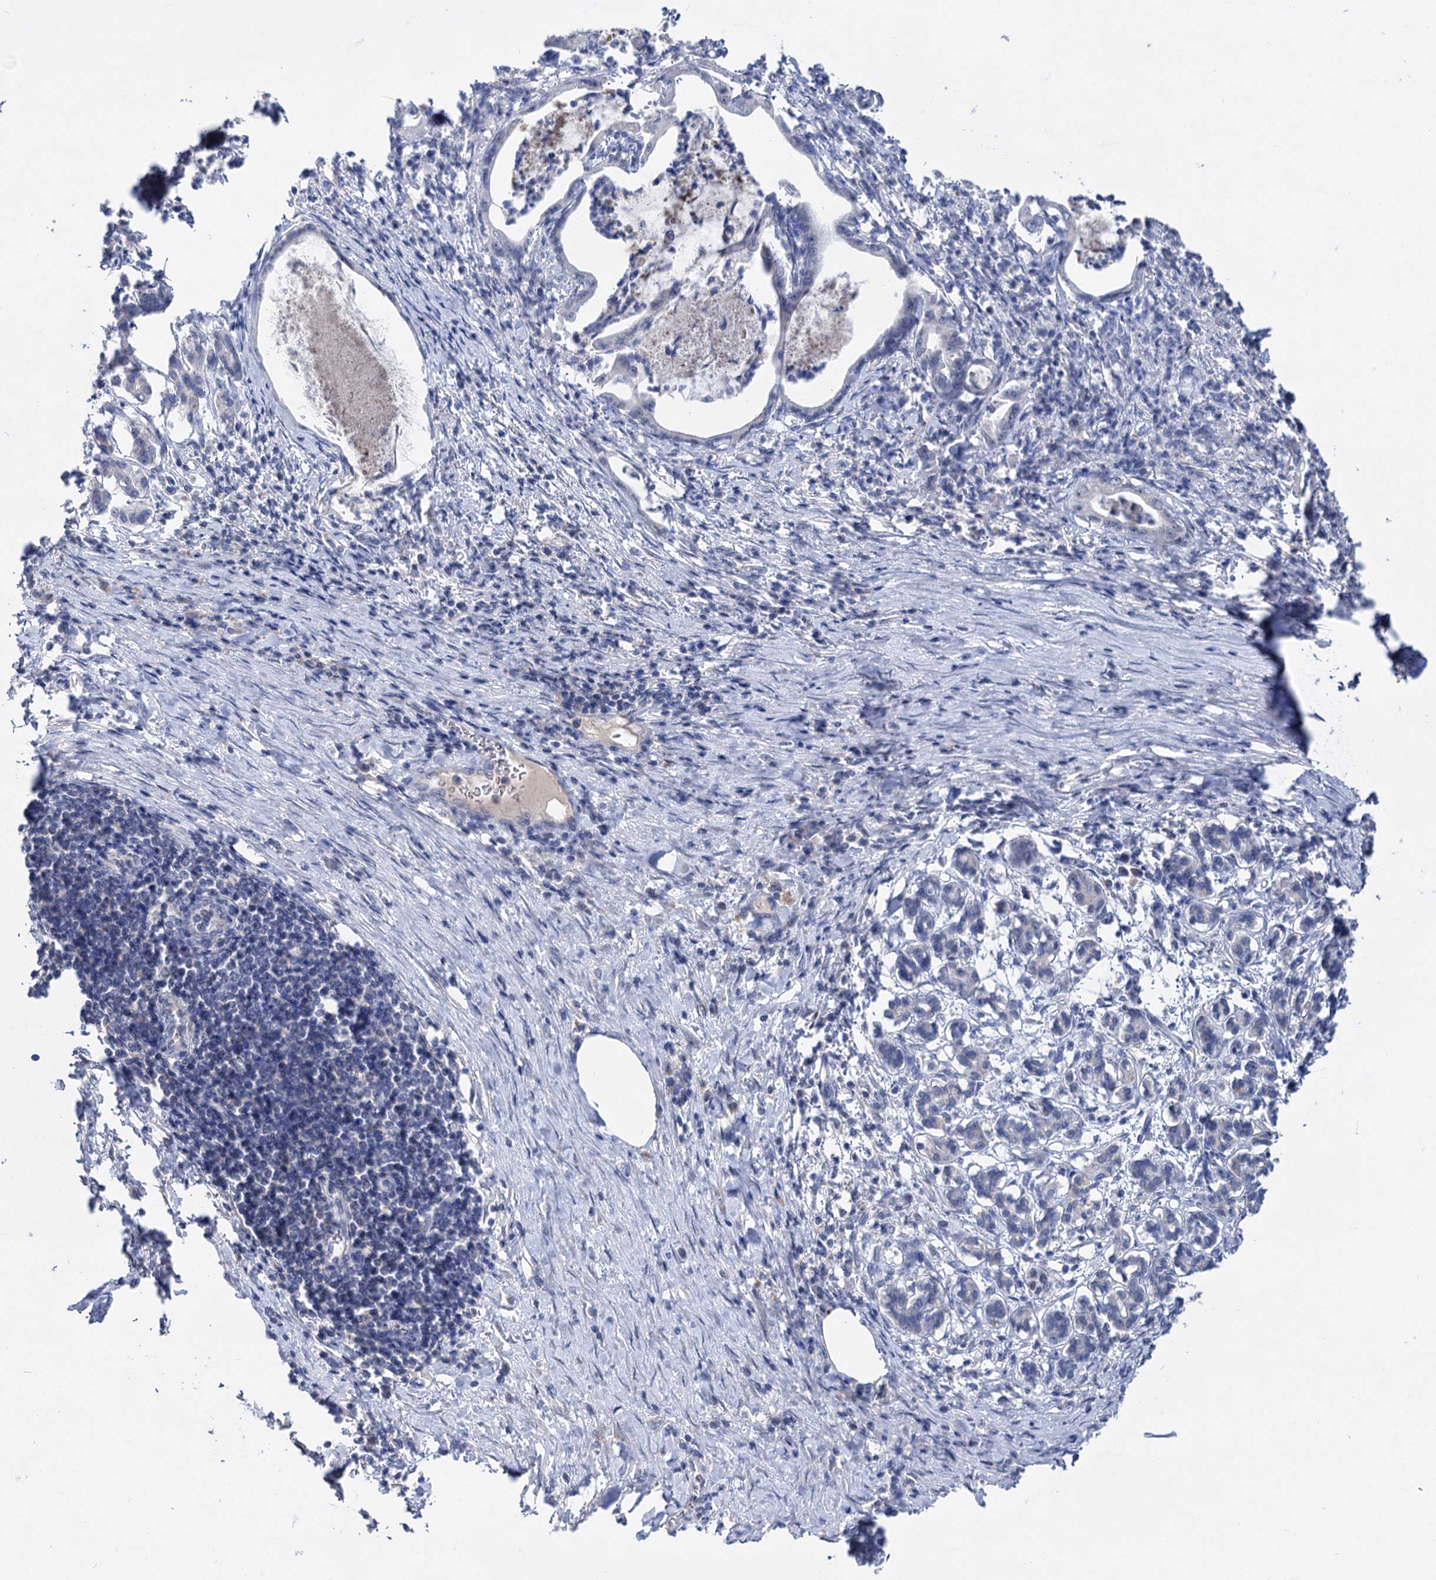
{"staining": {"intensity": "negative", "quantity": "none", "location": "none"}, "tissue": "pancreatic cancer", "cell_type": "Tumor cells", "image_type": "cancer", "snomed": [{"axis": "morphology", "description": "Adenocarcinoma, NOS"}, {"axis": "topography", "description": "Pancreas"}], "caption": "Immunohistochemistry histopathology image of neoplastic tissue: adenocarcinoma (pancreatic) stained with DAB (3,3'-diaminobenzidine) displays no significant protein positivity in tumor cells. (DAB immunohistochemistry, high magnification).", "gene": "ATP4A", "patient": {"sex": "female", "age": 55}}